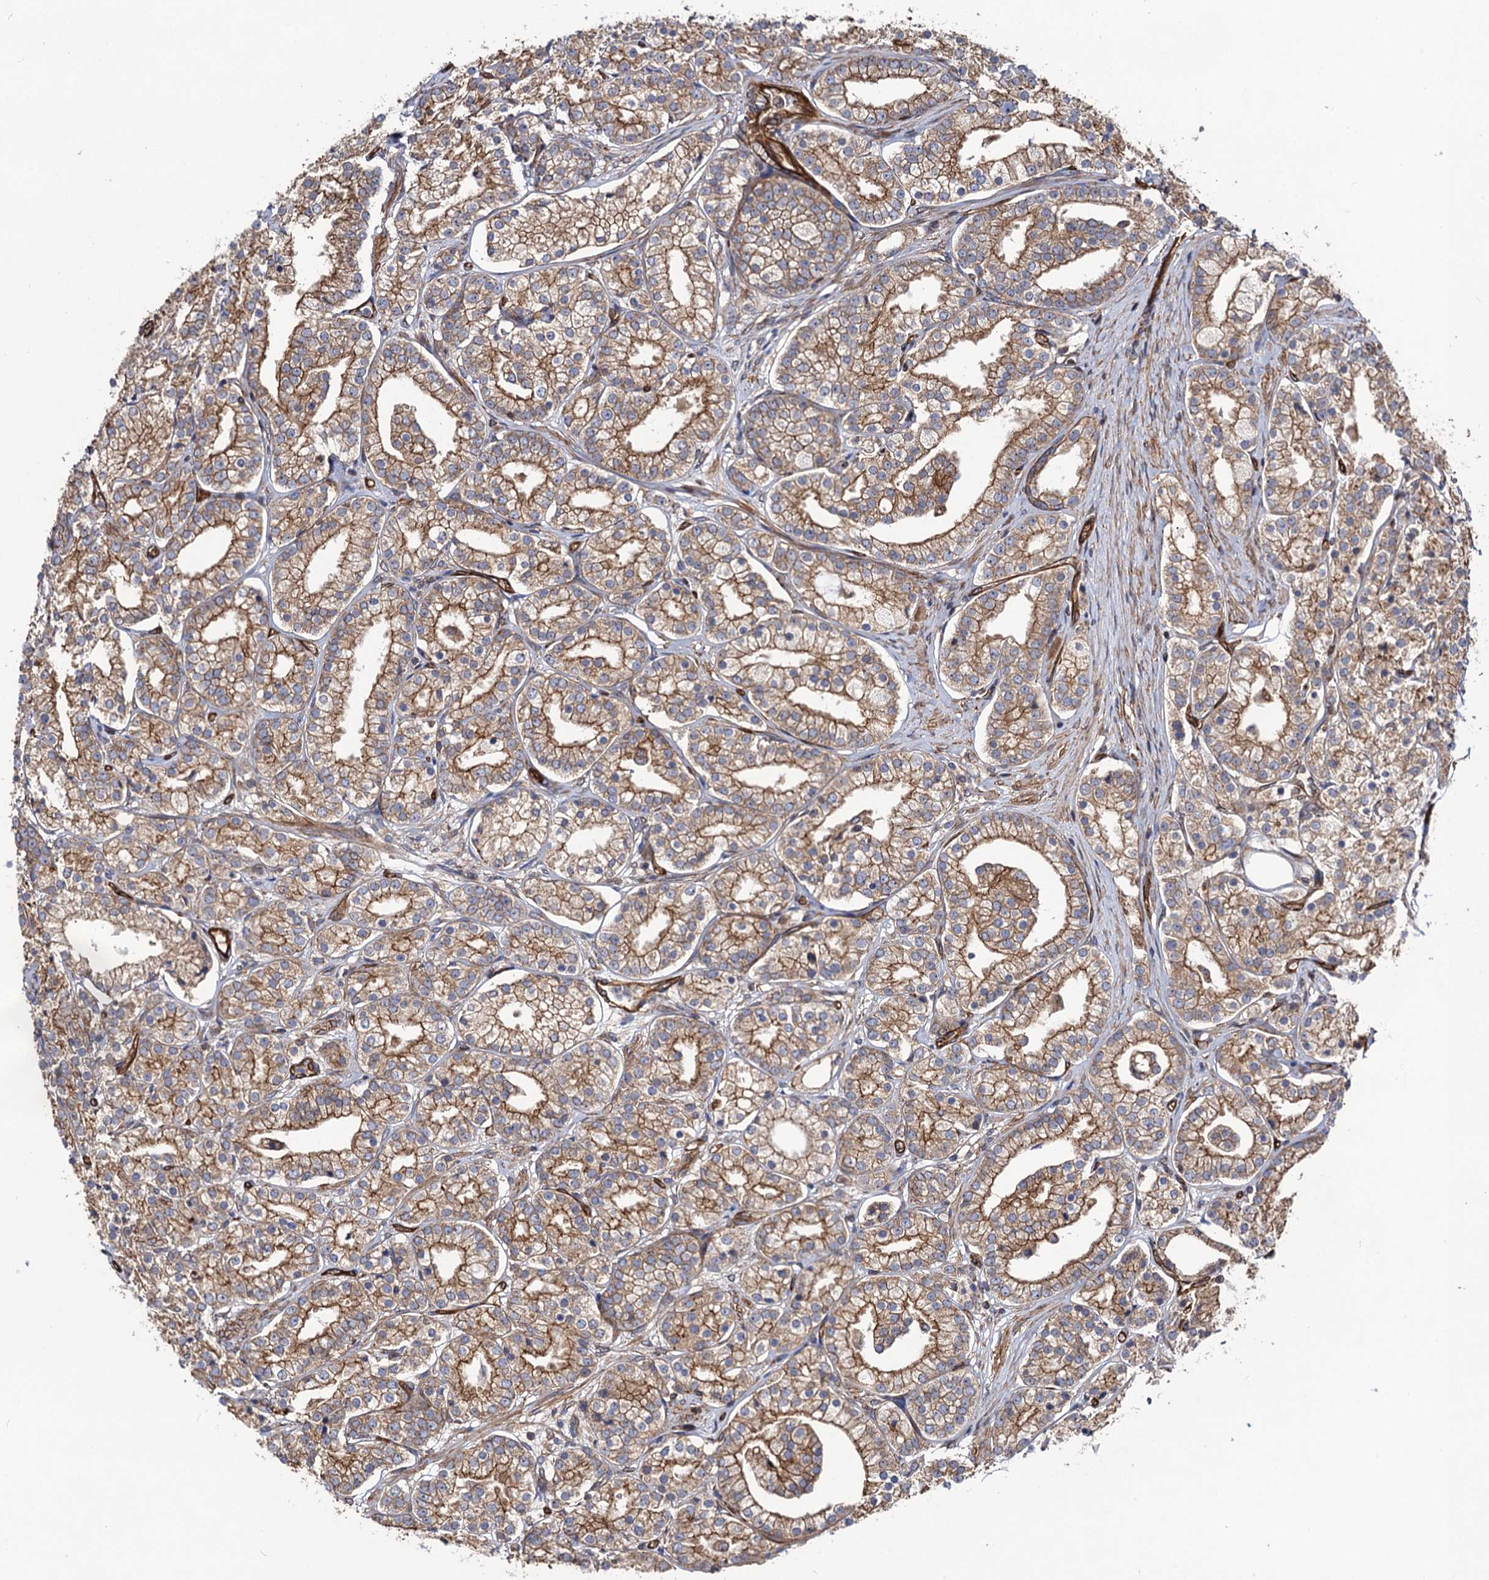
{"staining": {"intensity": "moderate", "quantity": ">75%", "location": "cytoplasmic/membranous"}, "tissue": "prostate cancer", "cell_type": "Tumor cells", "image_type": "cancer", "snomed": [{"axis": "morphology", "description": "Adenocarcinoma, High grade"}, {"axis": "topography", "description": "Prostate"}], "caption": "Immunohistochemical staining of human prostate cancer shows medium levels of moderate cytoplasmic/membranous staining in about >75% of tumor cells.", "gene": "CIP2A", "patient": {"sex": "male", "age": 69}}